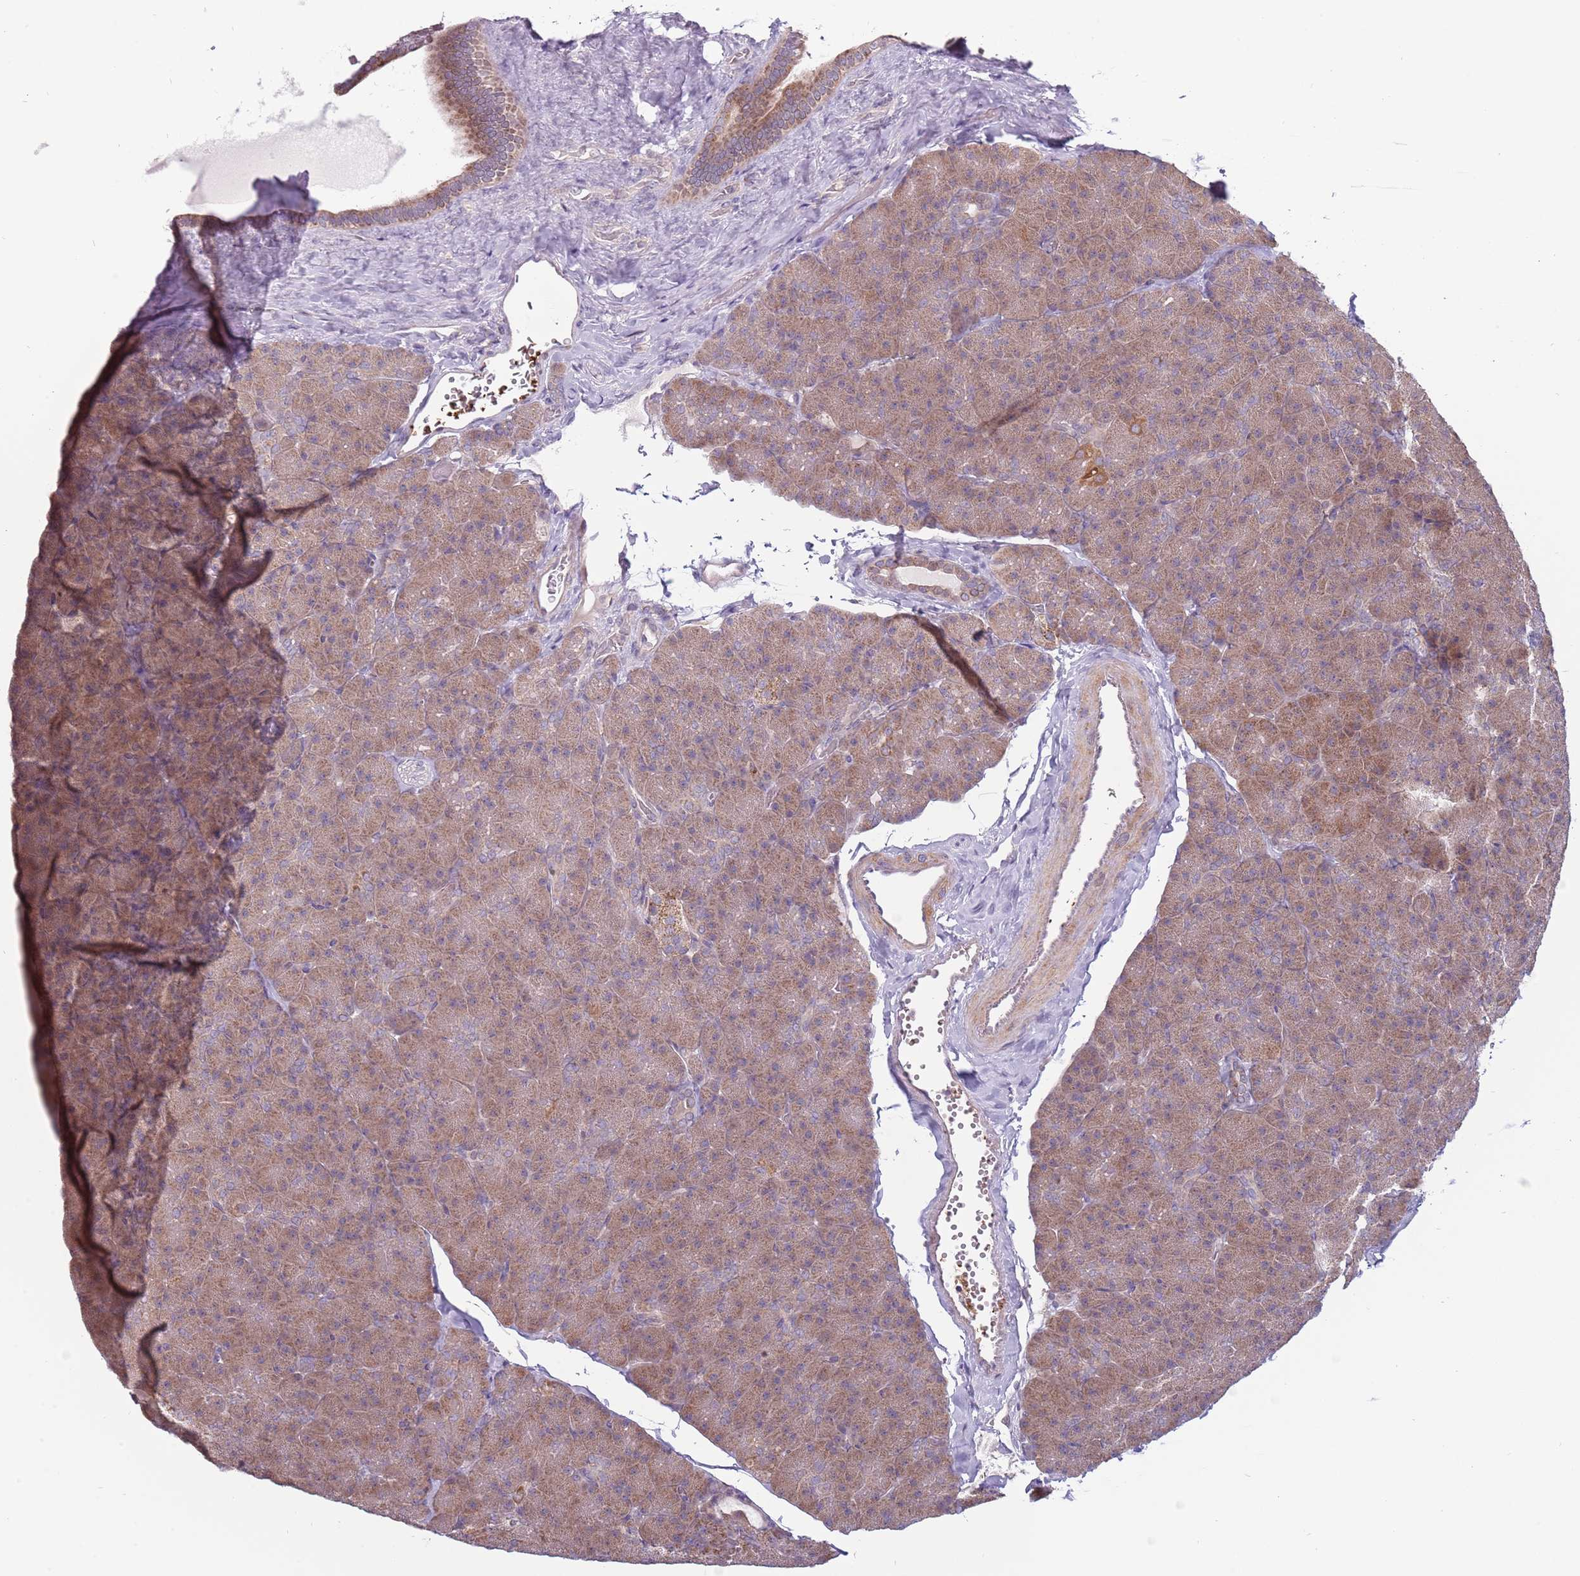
{"staining": {"intensity": "moderate", "quantity": ">75%", "location": "cytoplasmic/membranous"}, "tissue": "pancreas", "cell_type": "Exocrine glandular cells", "image_type": "normal", "snomed": [{"axis": "morphology", "description": "Normal tissue, NOS"}, {"axis": "topography", "description": "Pancreas"}], "caption": "Approximately >75% of exocrine glandular cells in normal pancreas reveal moderate cytoplasmic/membranous protein staining as visualized by brown immunohistochemical staining.", "gene": "RNF181", "patient": {"sex": "male", "age": 36}}